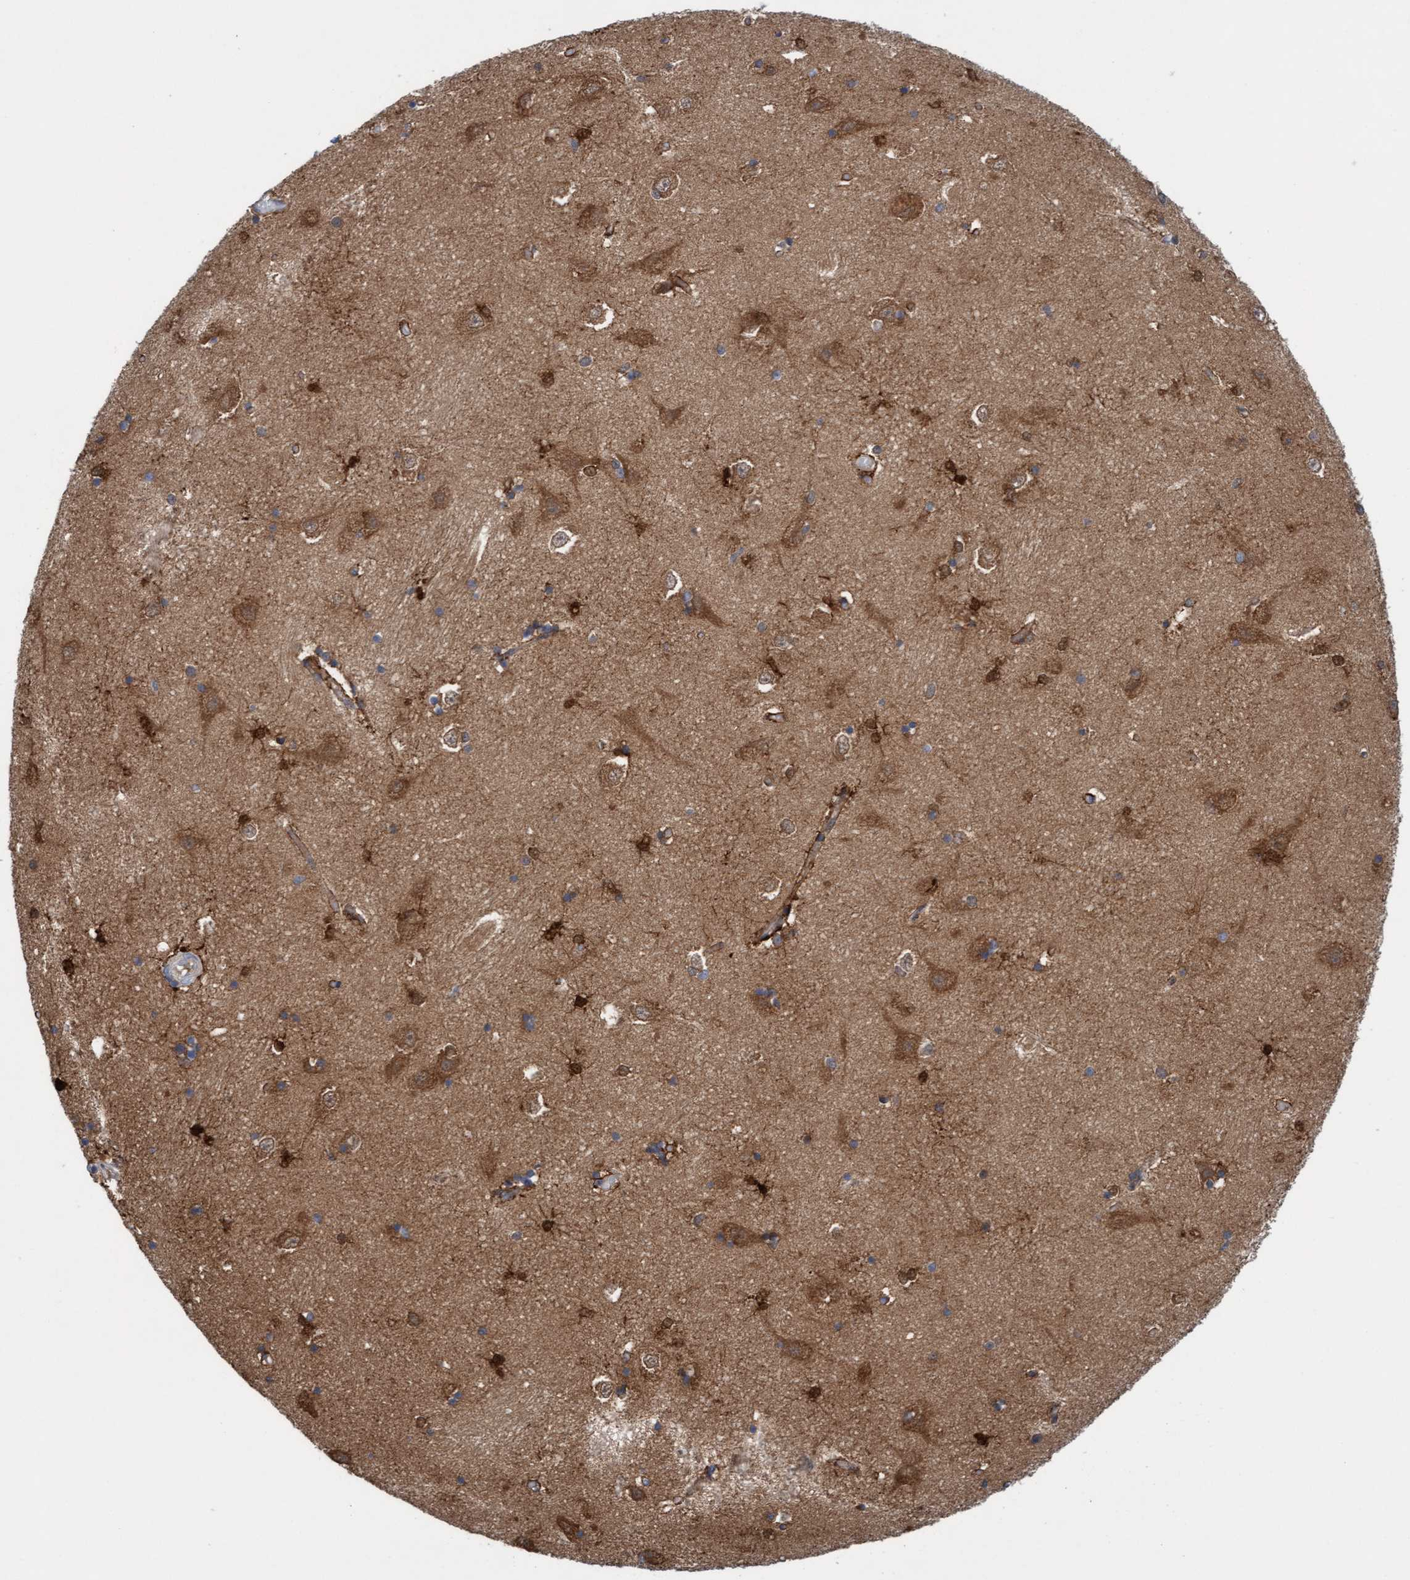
{"staining": {"intensity": "moderate", "quantity": "25%-75%", "location": "cytoplasmic/membranous"}, "tissue": "hippocampus", "cell_type": "Glial cells", "image_type": "normal", "snomed": [{"axis": "morphology", "description": "Normal tissue, NOS"}, {"axis": "topography", "description": "Hippocampus"}], "caption": "Benign hippocampus shows moderate cytoplasmic/membranous staining in about 25%-75% of glial cells (DAB IHC with brightfield microscopy, high magnification)..", "gene": "KLHL25", "patient": {"sex": "male", "age": 45}}